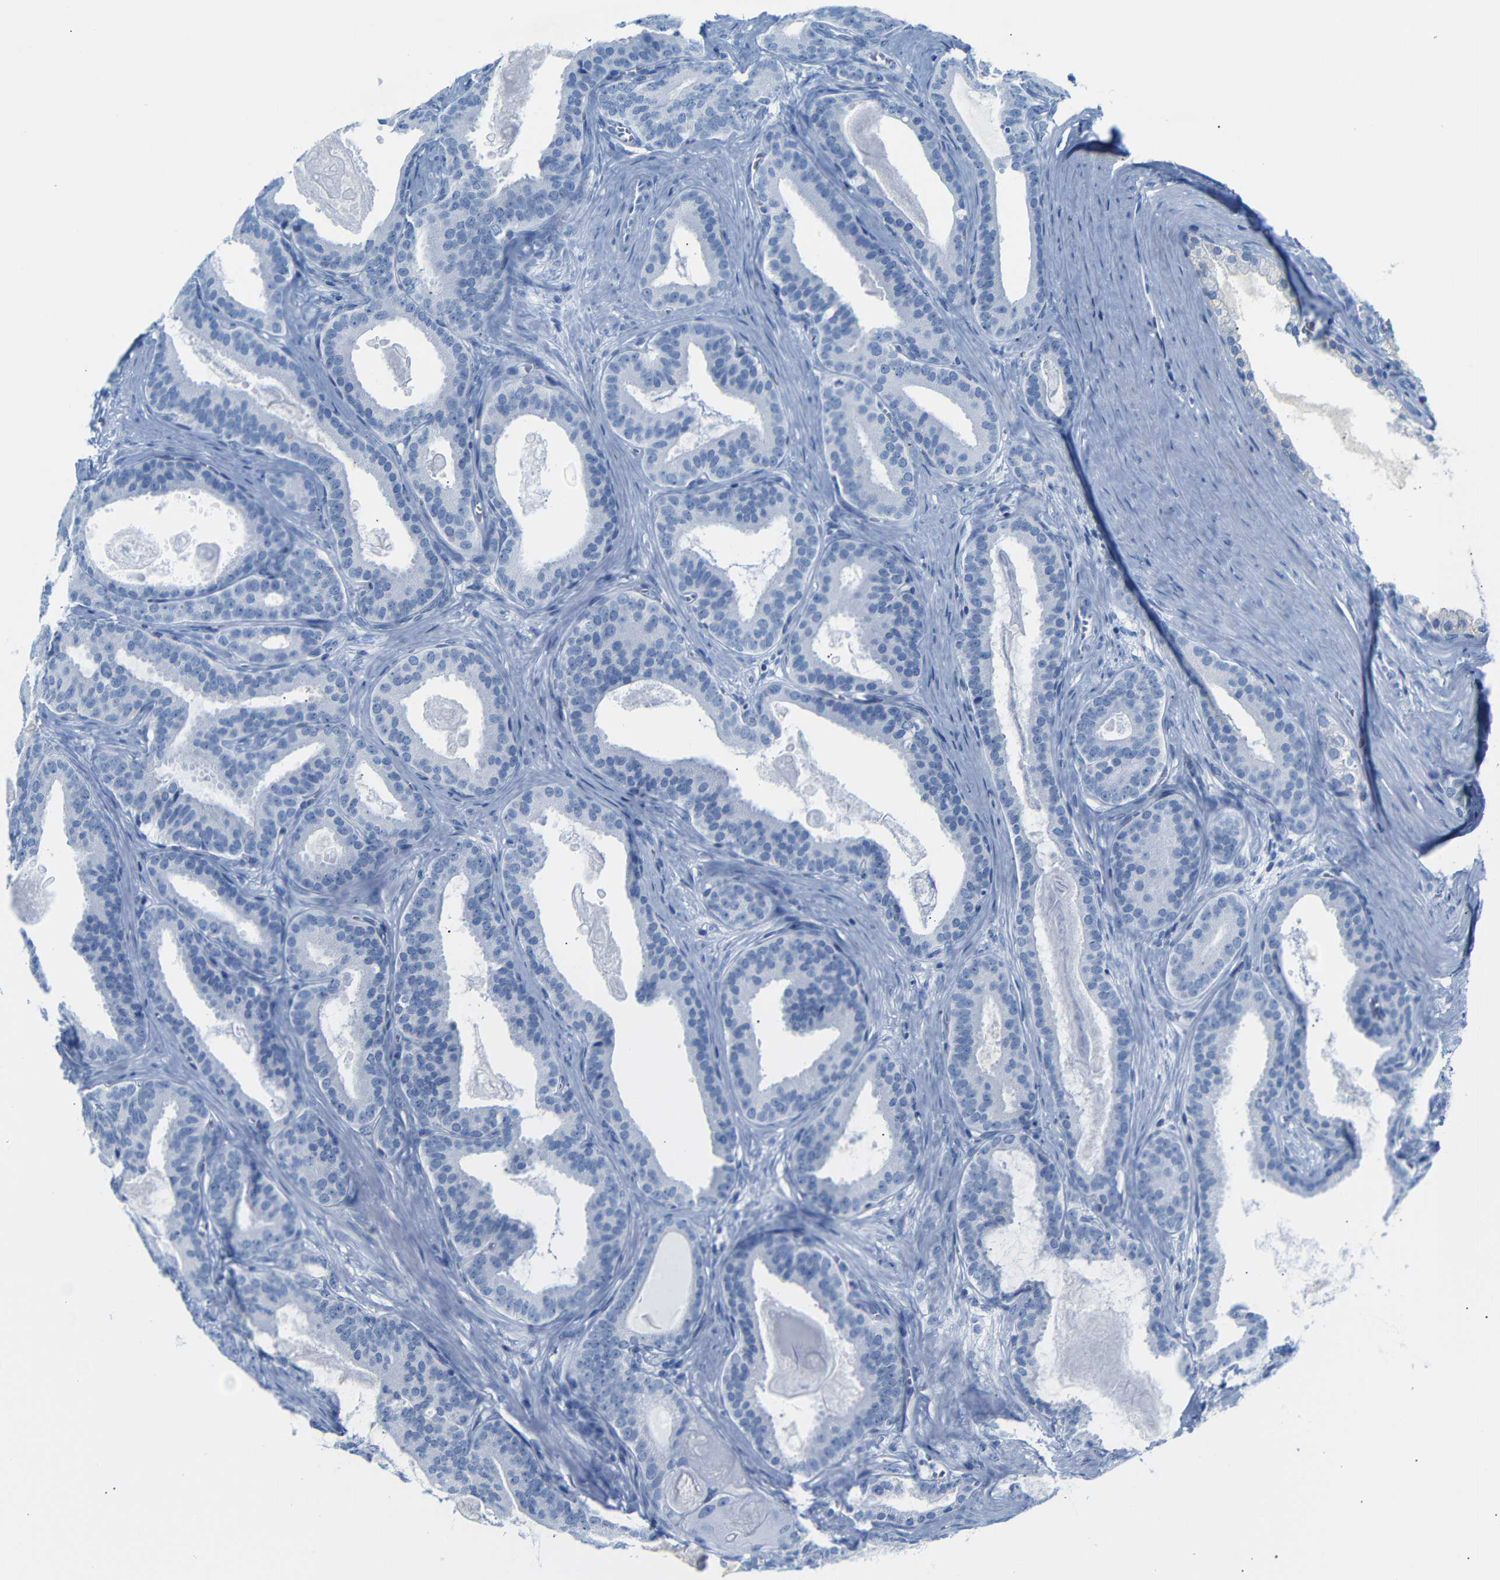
{"staining": {"intensity": "negative", "quantity": "none", "location": "none"}, "tissue": "prostate cancer", "cell_type": "Tumor cells", "image_type": "cancer", "snomed": [{"axis": "morphology", "description": "Adenocarcinoma, High grade"}, {"axis": "topography", "description": "Prostate"}], "caption": "Tumor cells show no significant staining in high-grade adenocarcinoma (prostate).", "gene": "ERVMER34-1", "patient": {"sex": "male", "age": 60}}